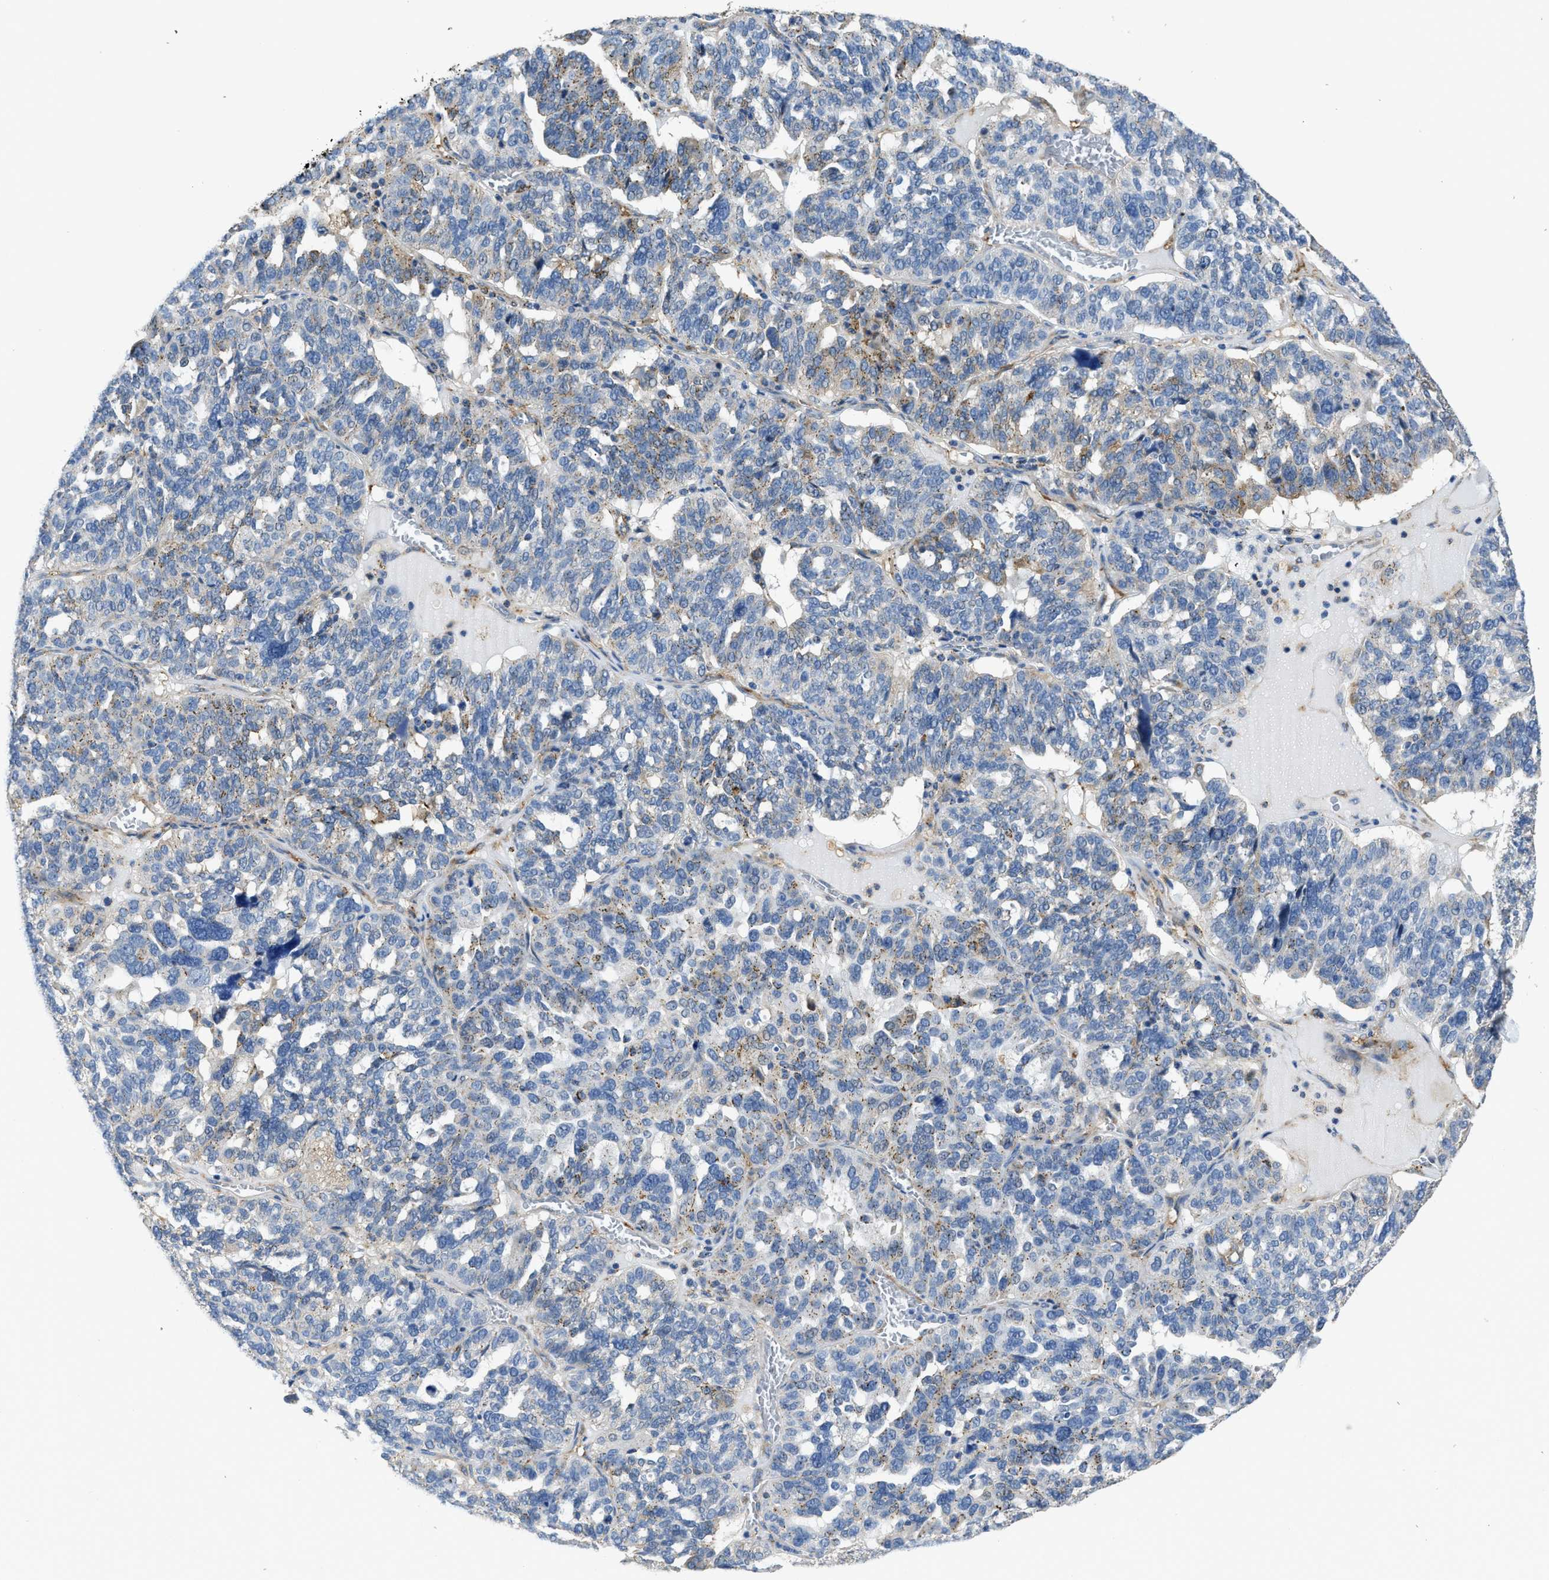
{"staining": {"intensity": "weak", "quantity": "25%-75%", "location": "cytoplasmic/membranous"}, "tissue": "ovarian cancer", "cell_type": "Tumor cells", "image_type": "cancer", "snomed": [{"axis": "morphology", "description": "Cystadenocarcinoma, serous, NOS"}, {"axis": "topography", "description": "Ovary"}], "caption": "Weak cytoplasmic/membranous protein positivity is identified in approximately 25%-75% of tumor cells in ovarian cancer.", "gene": "ZSWIM5", "patient": {"sex": "female", "age": 59}}